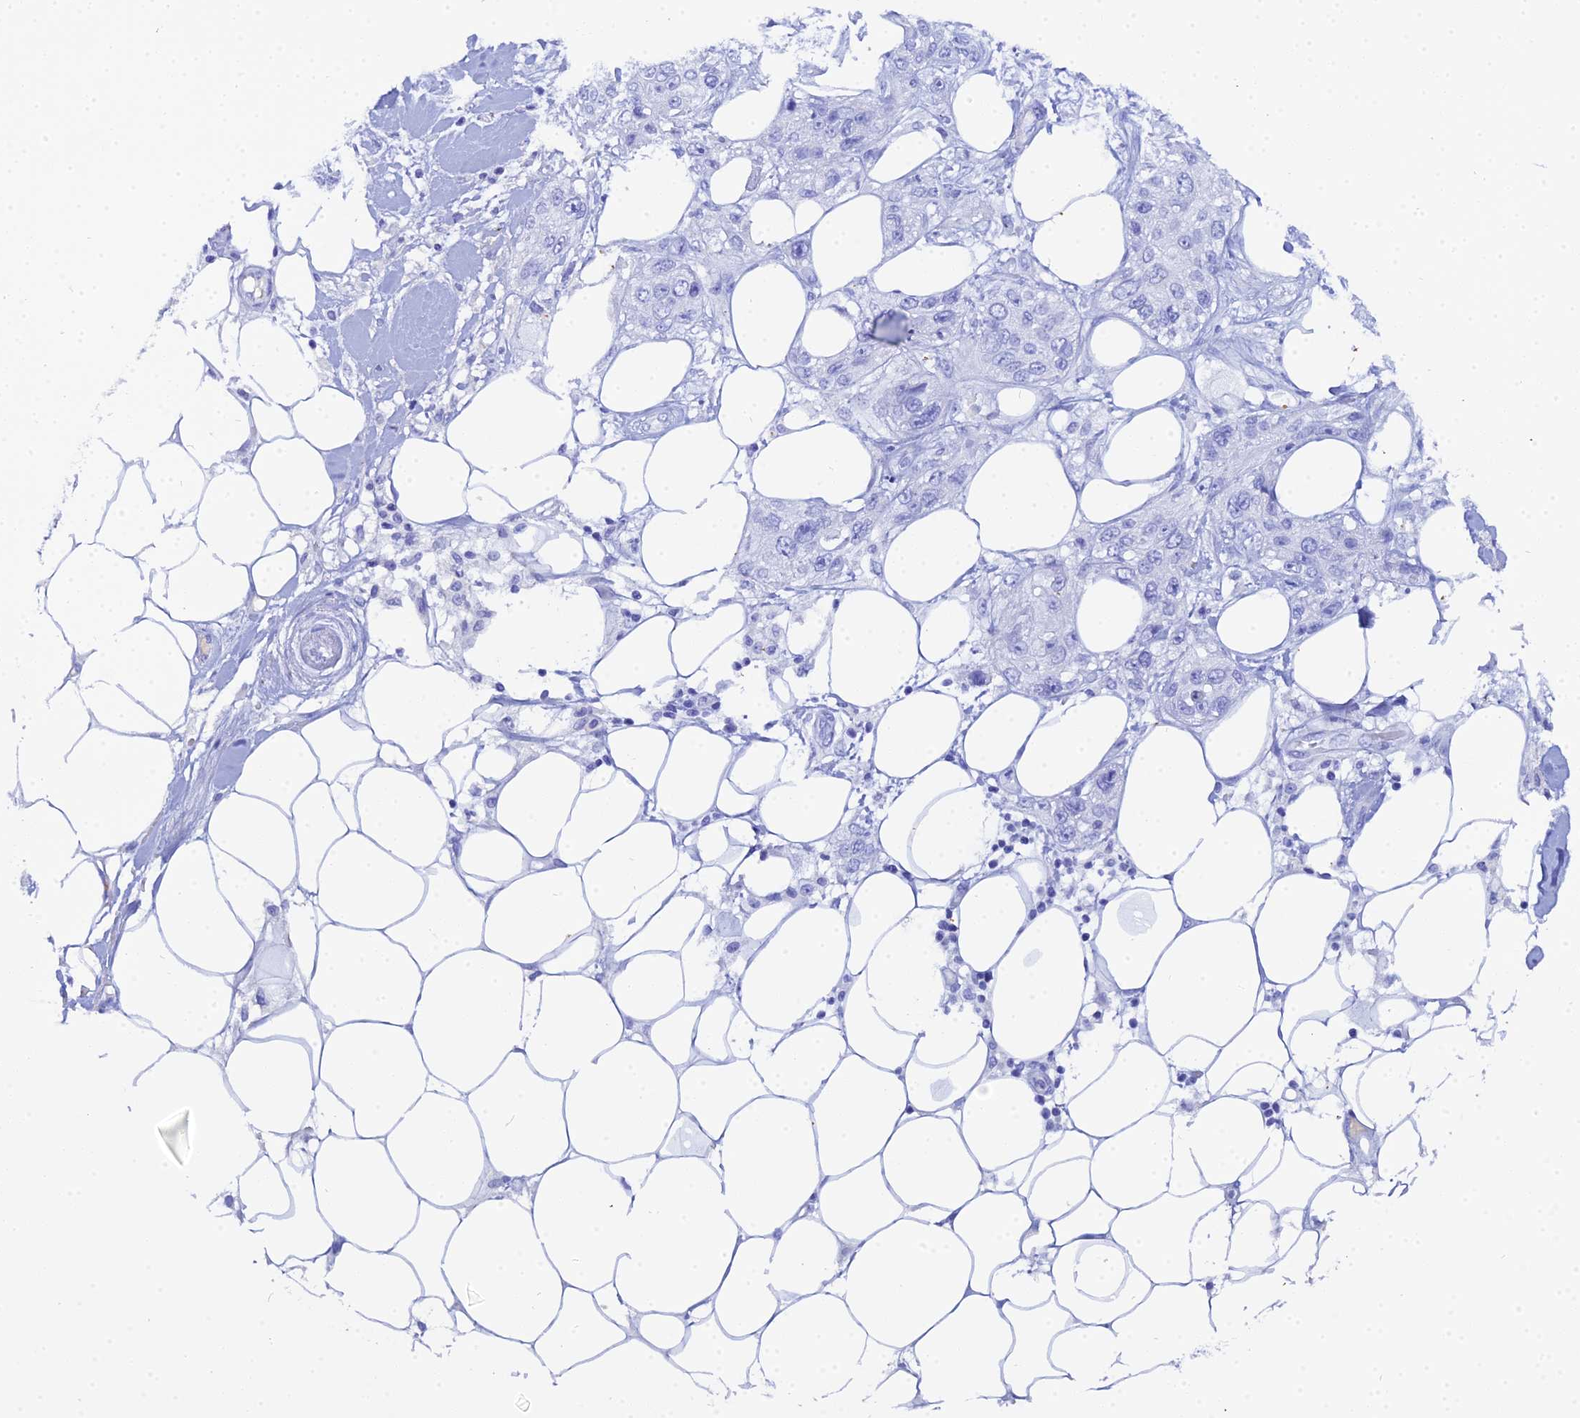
{"staining": {"intensity": "negative", "quantity": "none", "location": "none"}, "tissue": "skin cancer", "cell_type": "Tumor cells", "image_type": "cancer", "snomed": [{"axis": "morphology", "description": "Normal tissue, NOS"}, {"axis": "morphology", "description": "Squamous cell carcinoma, NOS"}, {"axis": "topography", "description": "Skin"}], "caption": "Tumor cells are negative for protein expression in human skin cancer (squamous cell carcinoma). (Immunohistochemistry (ihc), brightfield microscopy, high magnification).", "gene": "CELA3A", "patient": {"sex": "male", "age": 72}}